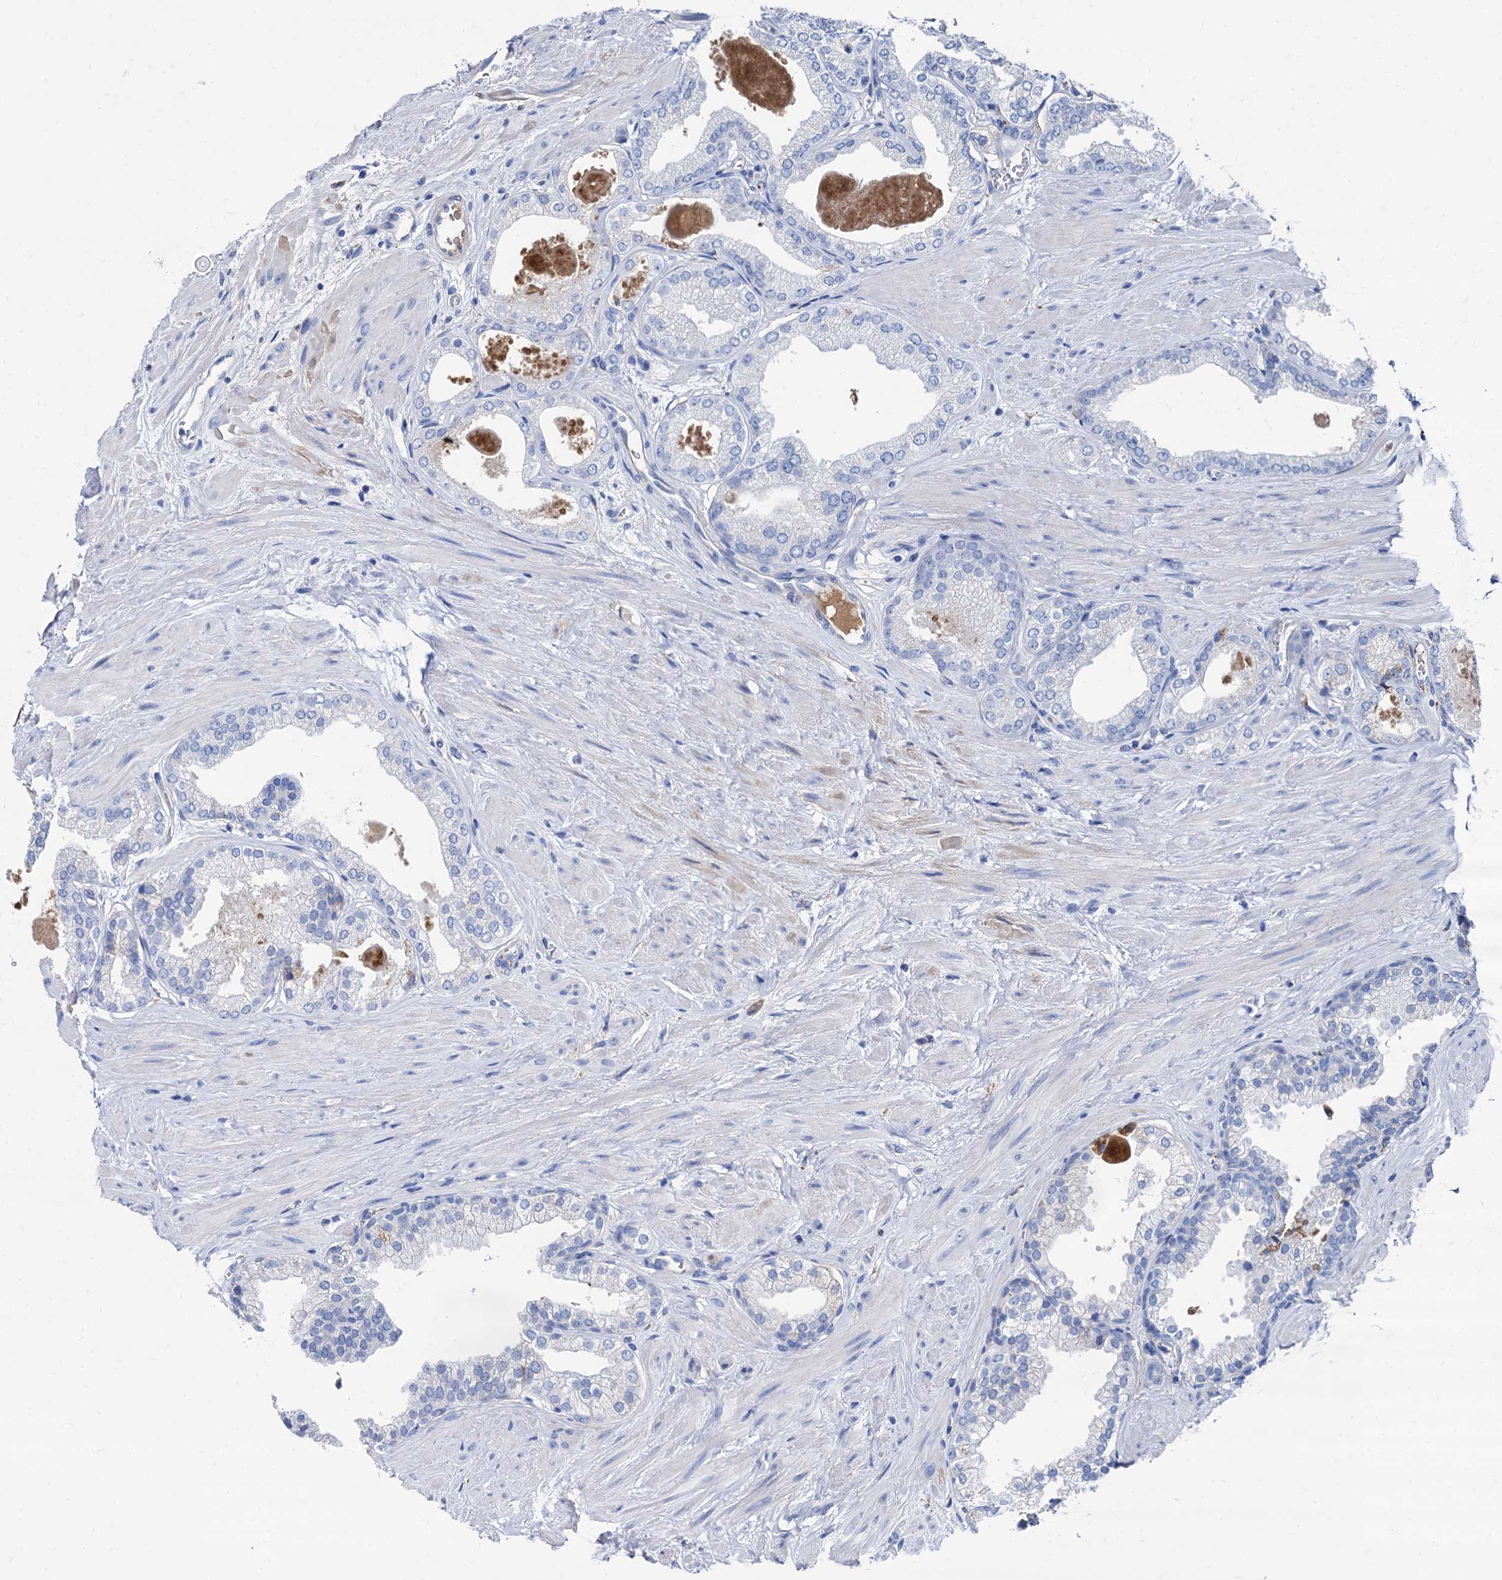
{"staining": {"intensity": "negative", "quantity": "none", "location": "none"}, "tissue": "prostate", "cell_type": "Glandular cells", "image_type": "normal", "snomed": [{"axis": "morphology", "description": "Normal tissue, NOS"}, {"axis": "topography", "description": "Prostate"}], "caption": "A high-resolution histopathology image shows immunohistochemistry staining of normal prostate, which demonstrates no significant positivity in glandular cells.", "gene": "APOD", "patient": {"sex": "male", "age": 48}}